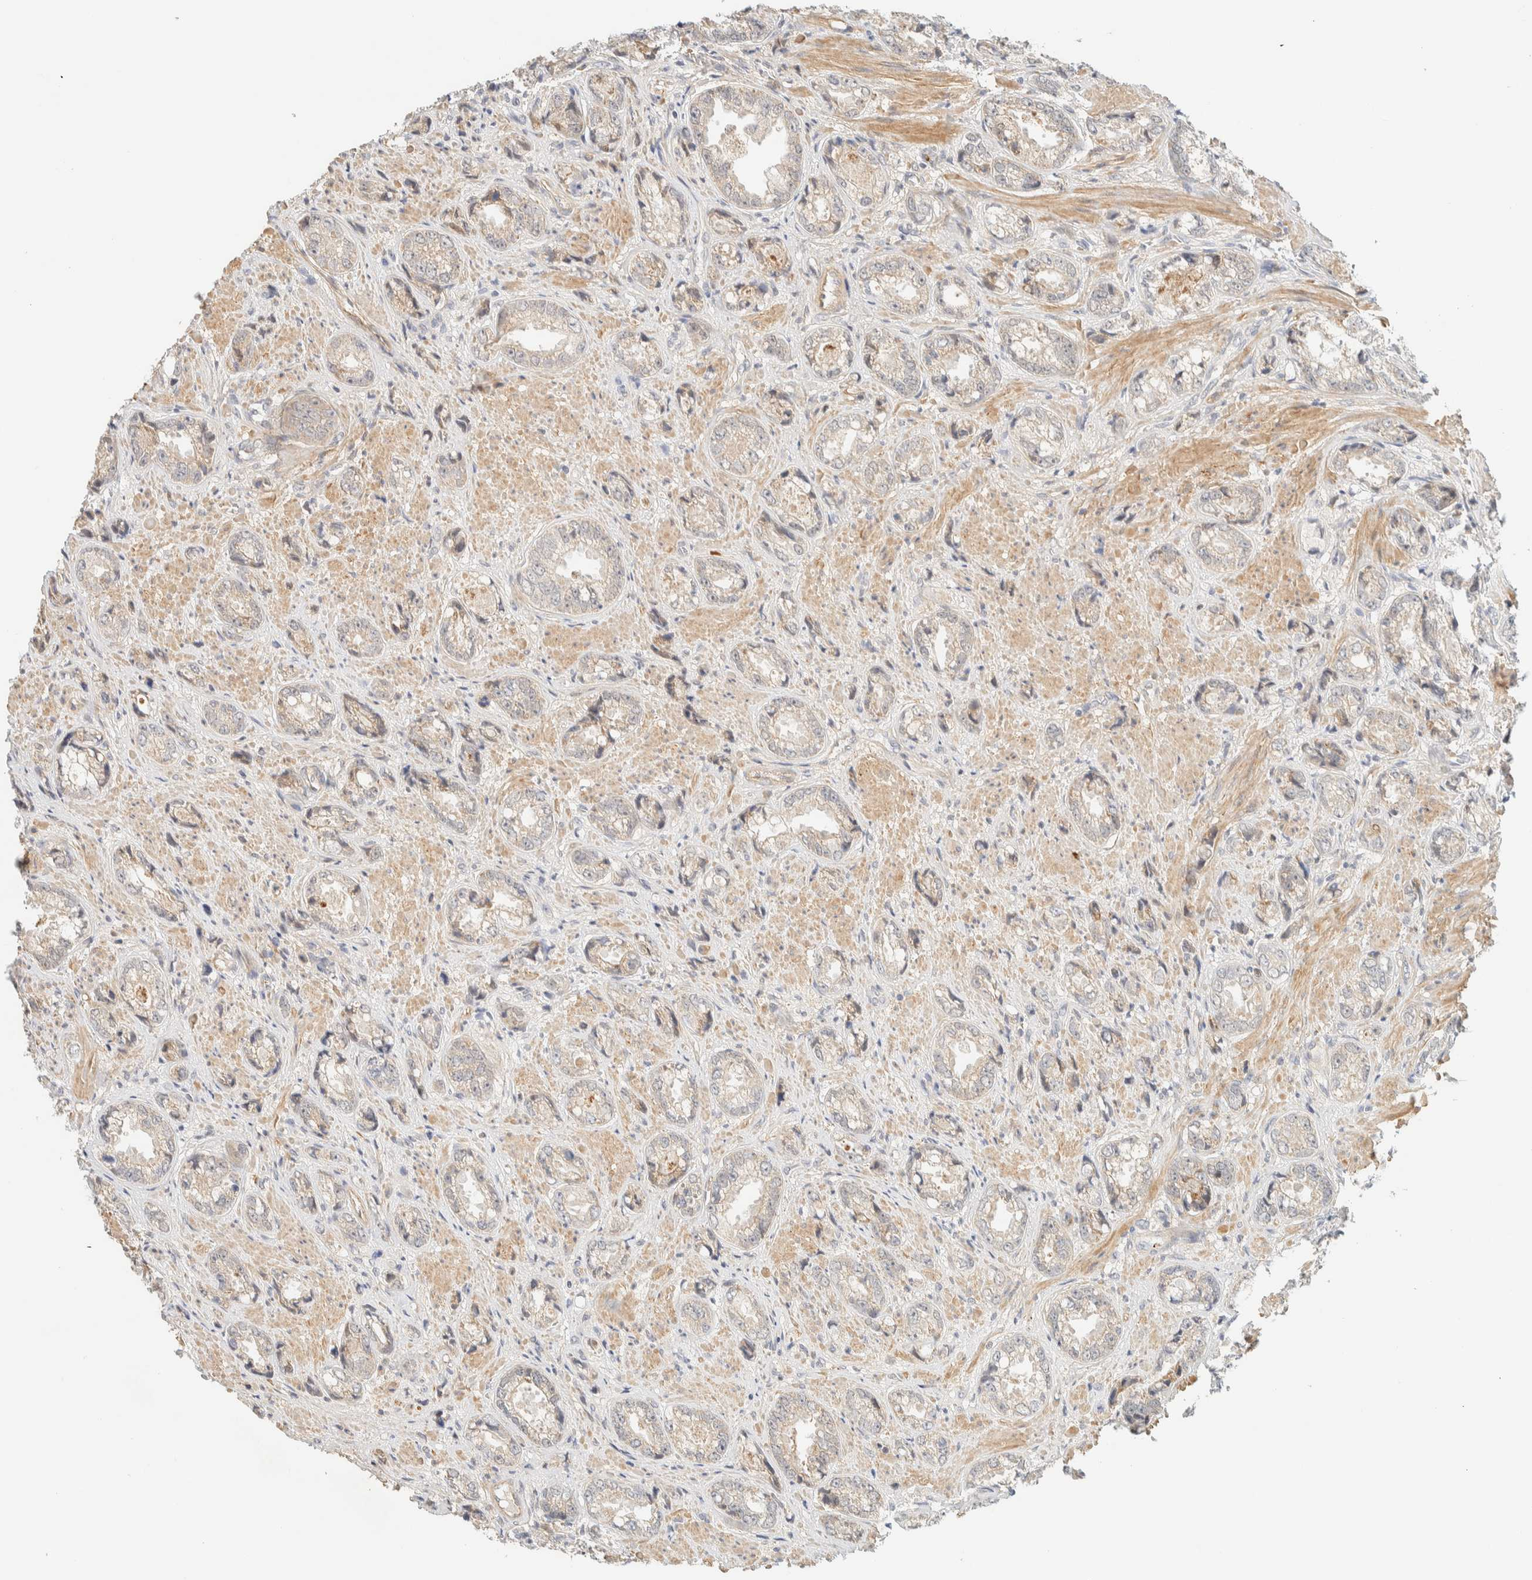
{"staining": {"intensity": "negative", "quantity": "none", "location": "none"}, "tissue": "prostate cancer", "cell_type": "Tumor cells", "image_type": "cancer", "snomed": [{"axis": "morphology", "description": "Adenocarcinoma, High grade"}, {"axis": "topography", "description": "Prostate"}], "caption": "Tumor cells show no significant protein staining in adenocarcinoma (high-grade) (prostate). (DAB immunohistochemistry (IHC) with hematoxylin counter stain).", "gene": "TNK1", "patient": {"sex": "male", "age": 61}}